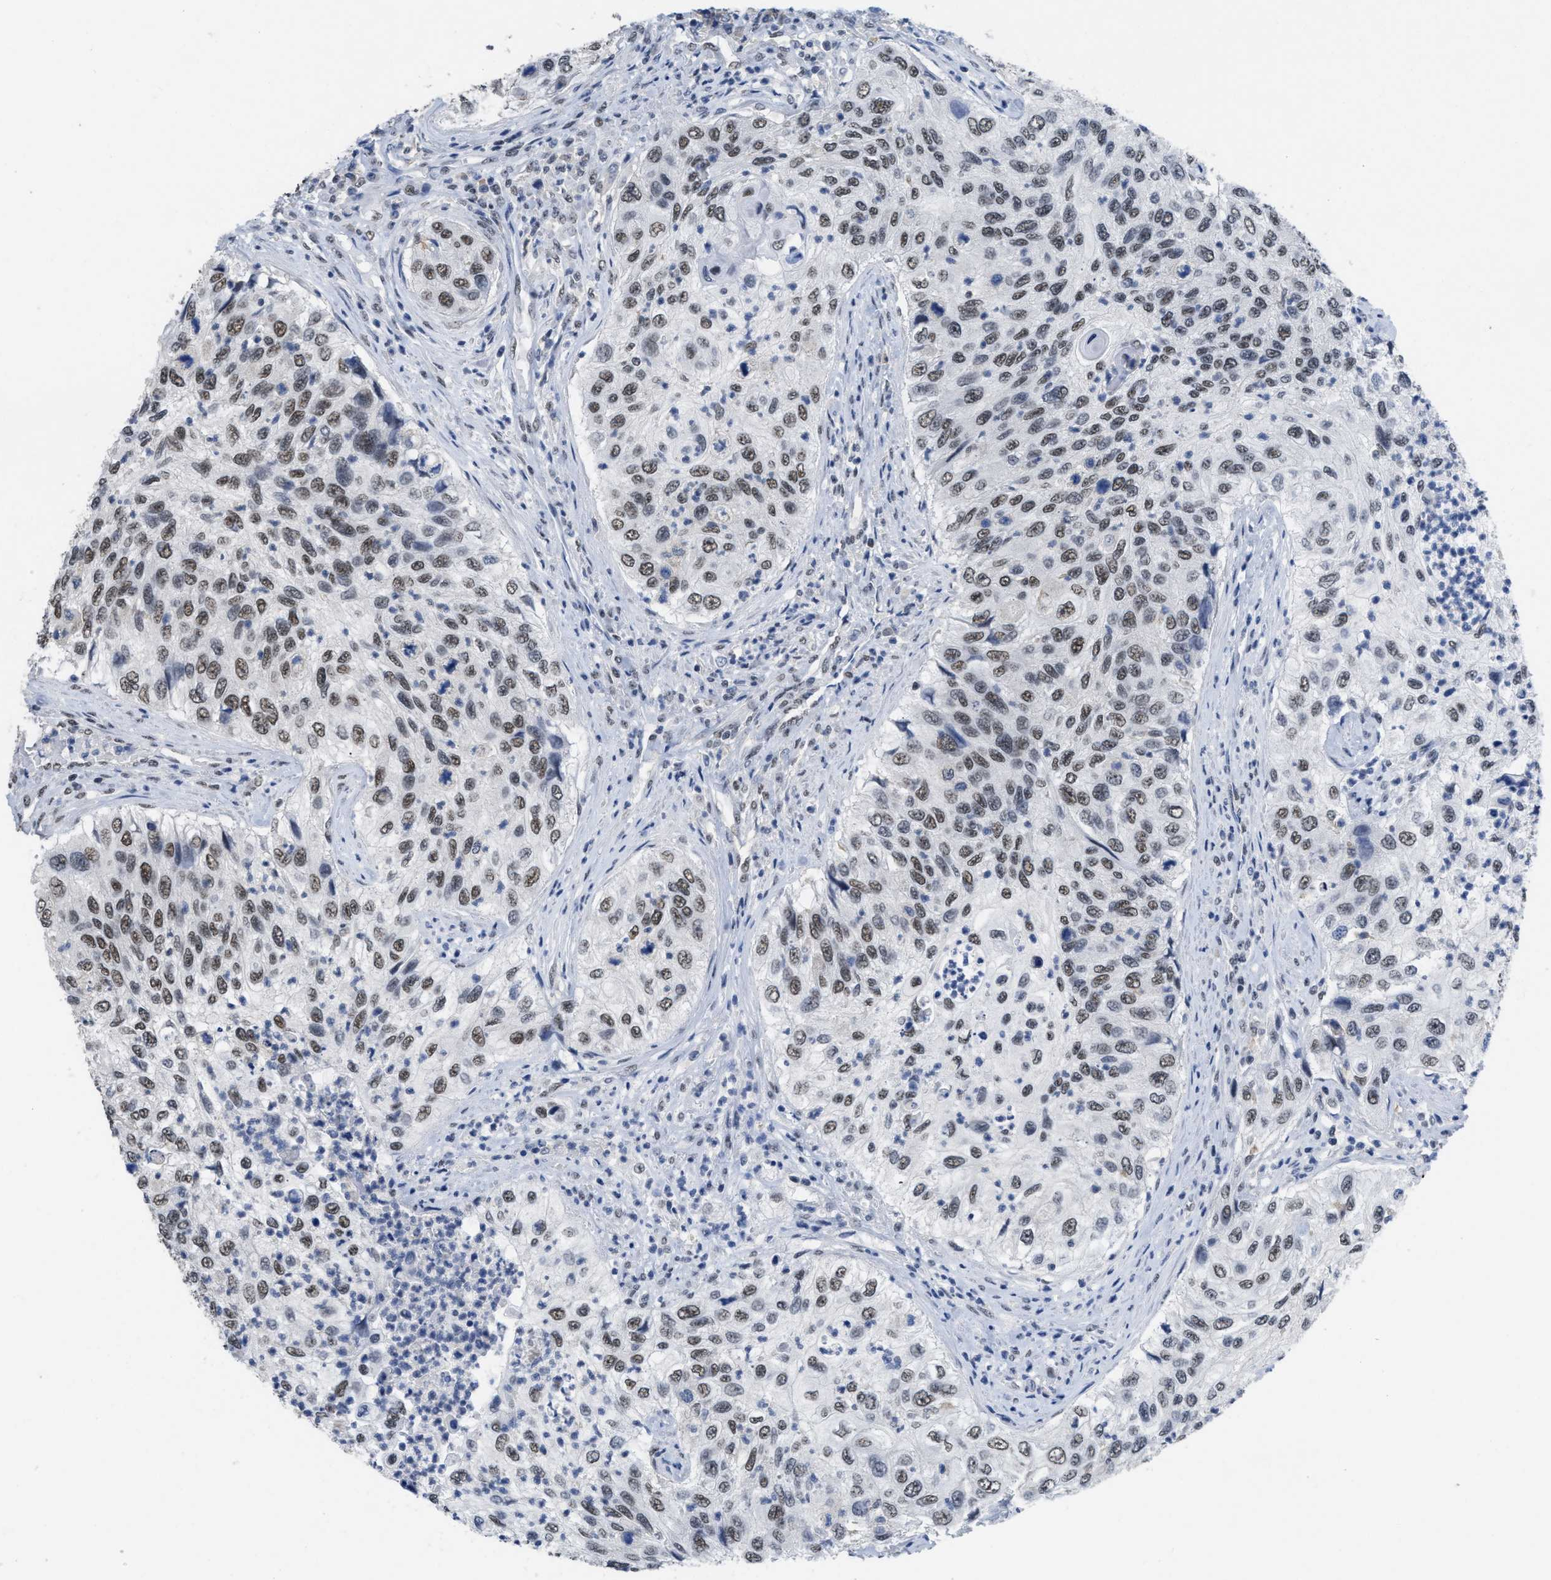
{"staining": {"intensity": "weak", "quantity": ">75%", "location": "nuclear"}, "tissue": "urothelial cancer", "cell_type": "Tumor cells", "image_type": "cancer", "snomed": [{"axis": "morphology", "description": "Urothelial carcinoma, High grade"}, {"axis": "topography", "description": "Urinary bladder"}], "caption": "Tumor cells show low levels of weak nuclear positivity in approximately >75% of cells in human urothelial cancer.", "gene": "GGNBP2", "patient": {"sex": "female", "age": 60}}